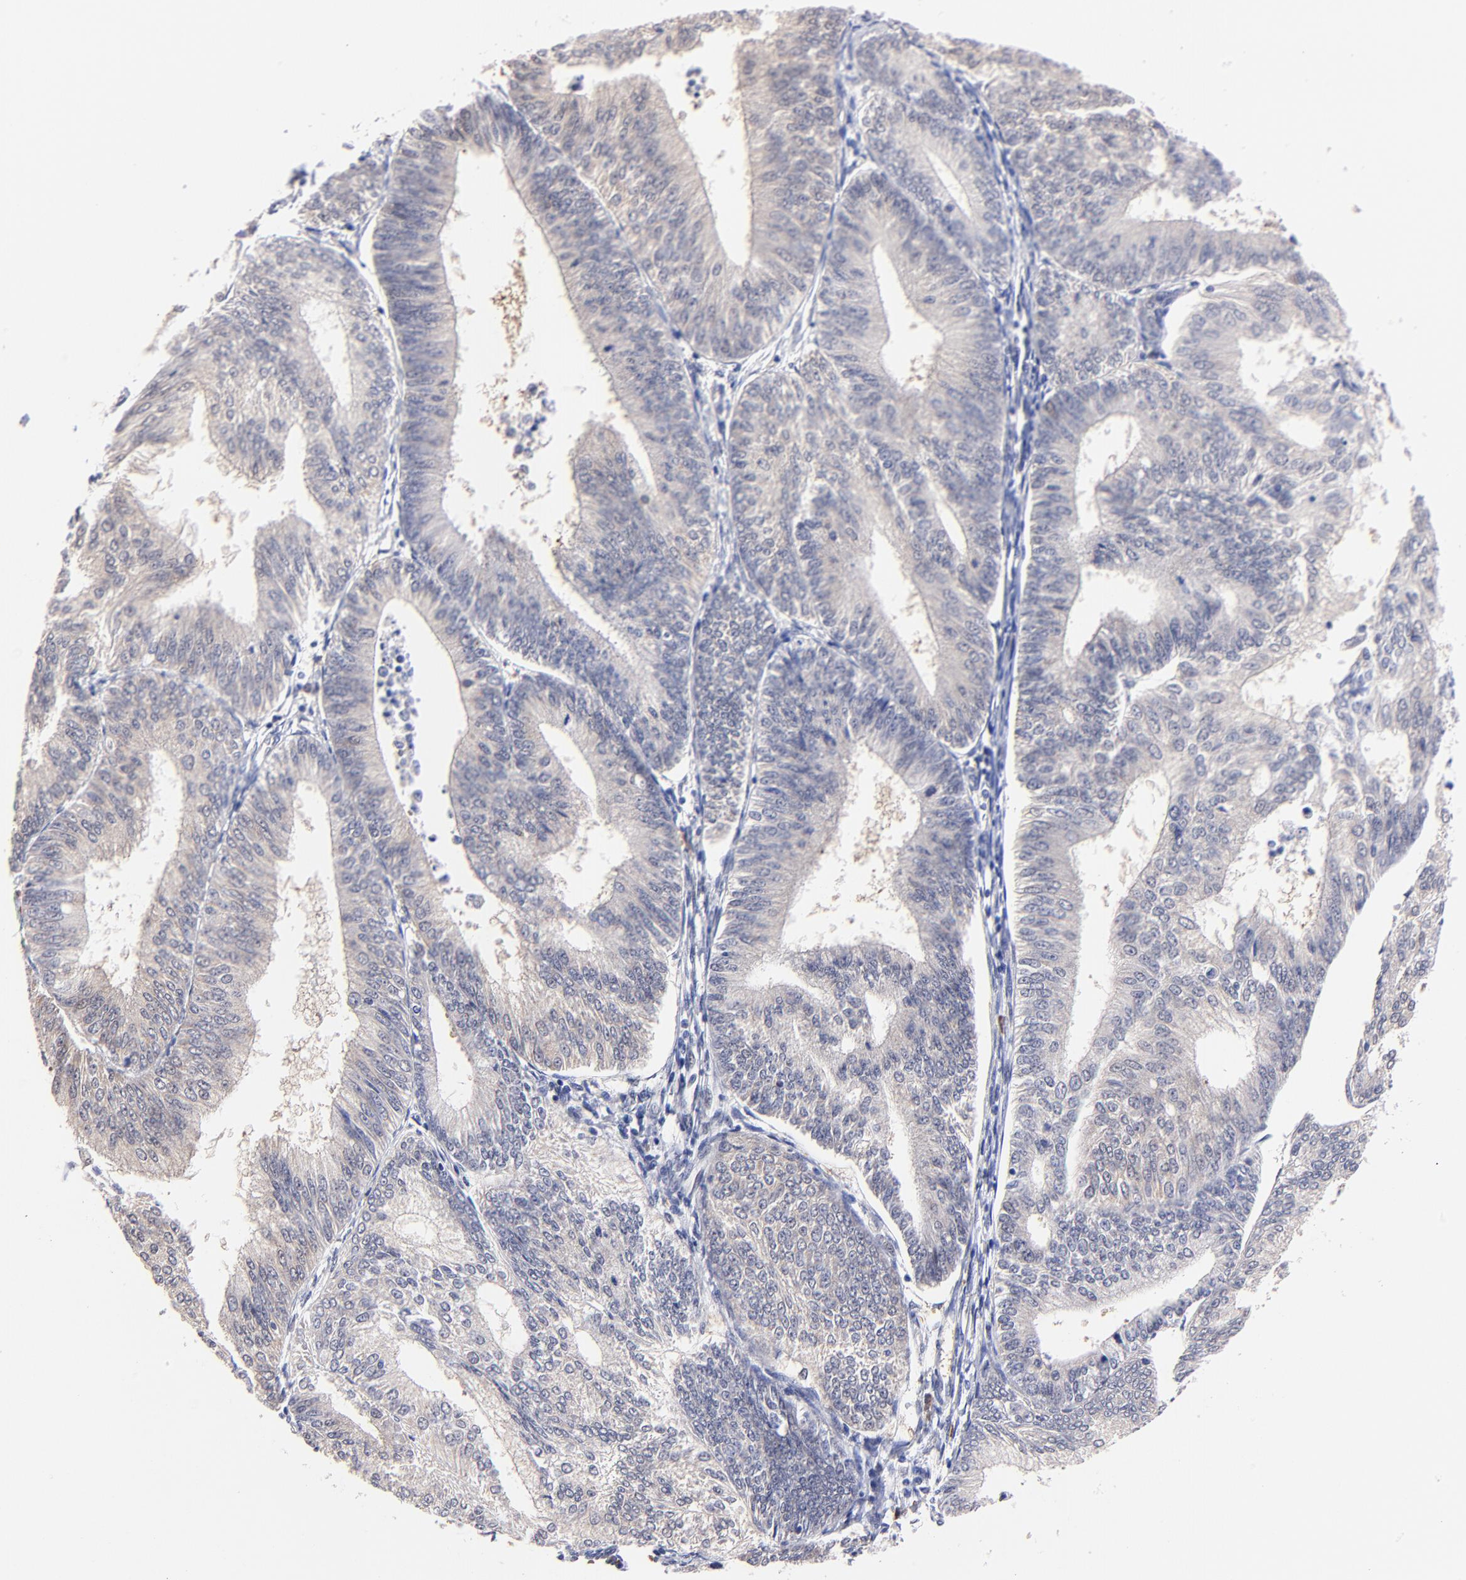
{"staining": {"intensity": "negative", "quantity": "none", "location": "none"}, "tissue": "endometrial cancer", "cell_type": "Tumor cells", "image_type": "cancer", "snomed": [{"axis": "morphology", "description": "Adenocarcinoma, NOS"}, {"axis": "topography", "description": "Endometrium"}], "caption": "Human adenocarcinoma (endometrial) stained for a protein using immunohistochemistry demonstrates no staining in tumor cells.", "gene": "ZNF155", "patient": {"sex": "female", "age": 55}}